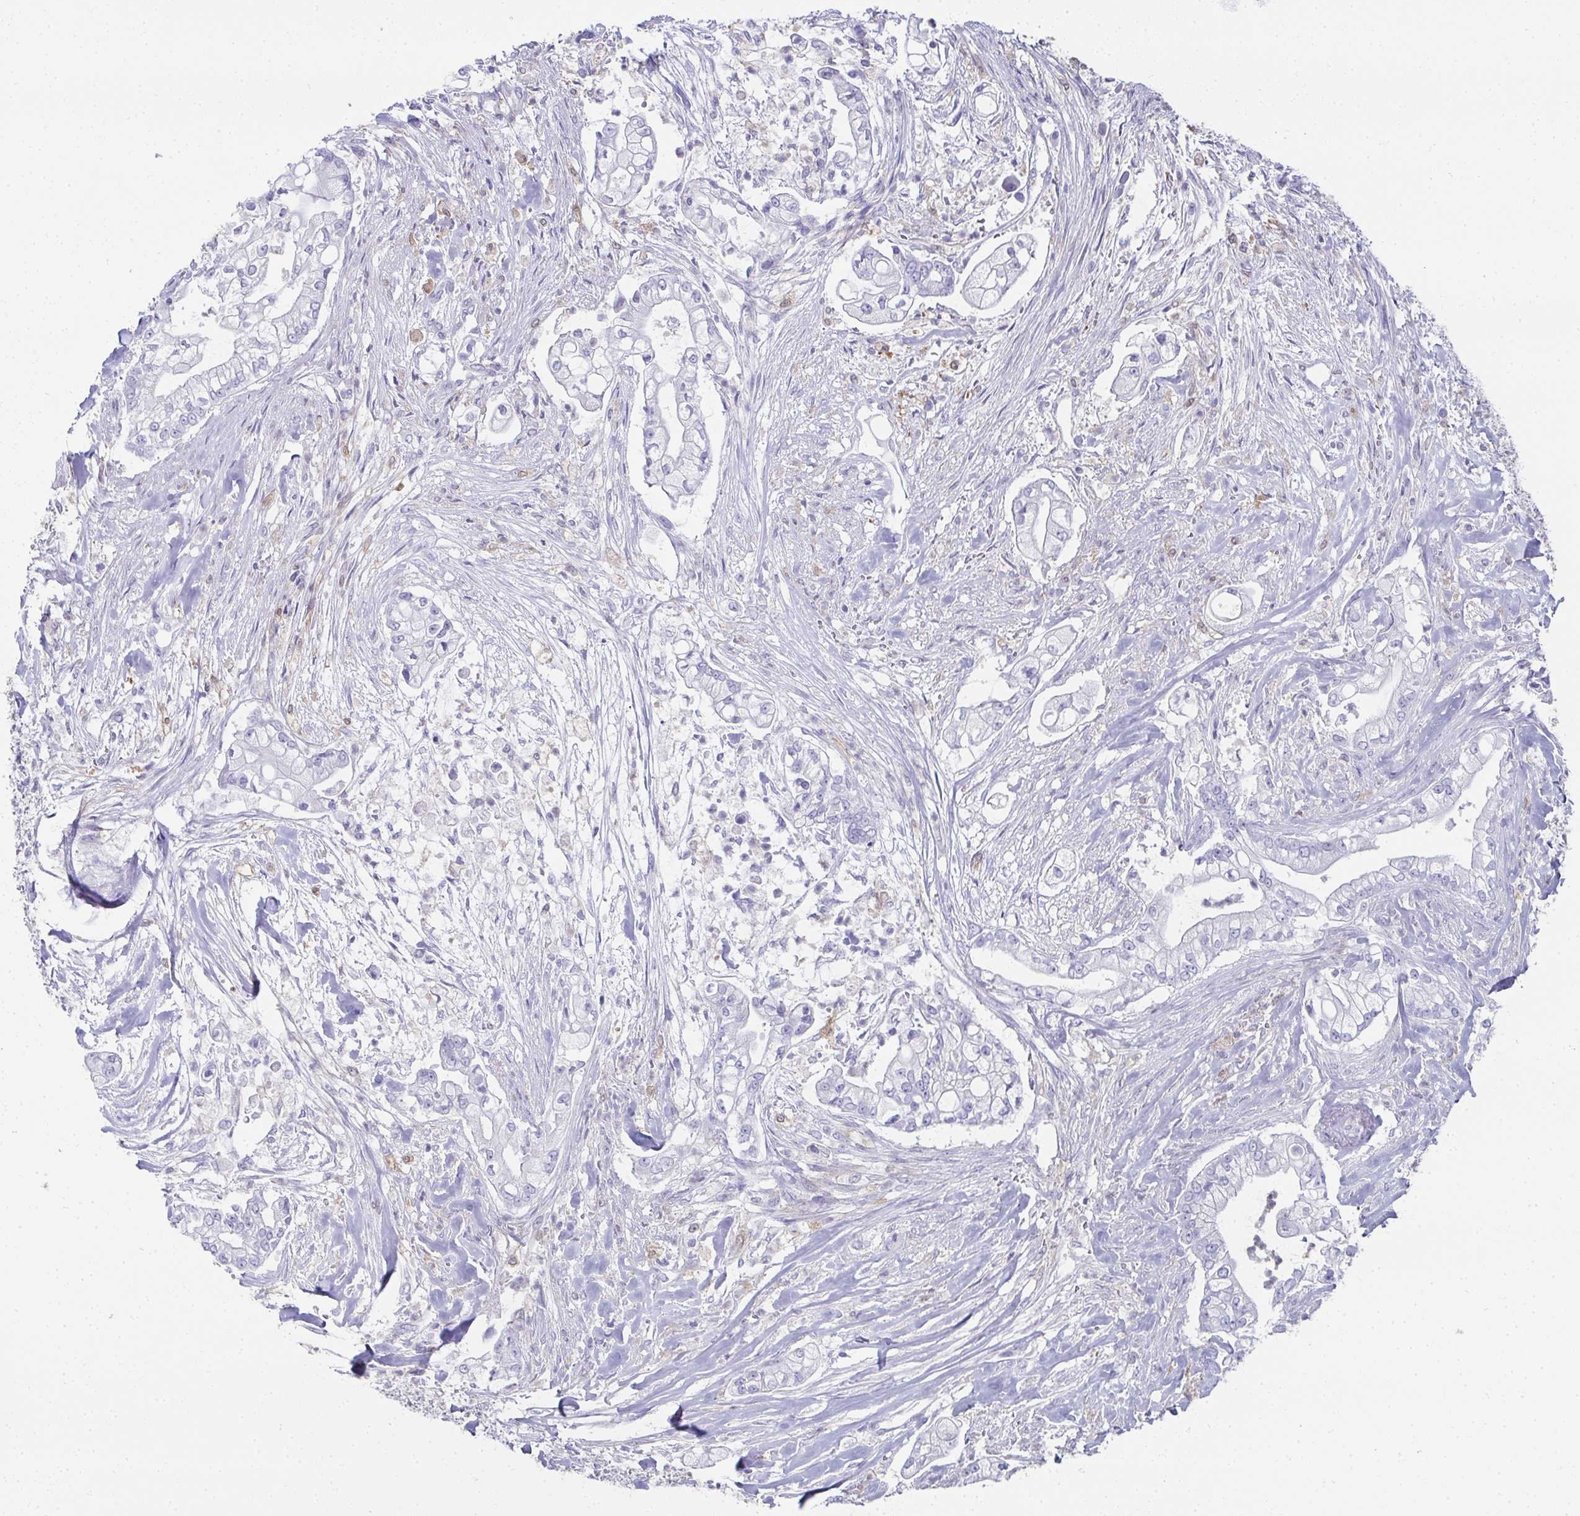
{"staining": {"intensity": "negative", "quantity": "none", "location": "none"}, "tissue": "pancreatic cancer", "cell_type": "Tumor cells", "image_type": "cancer", "snomed": [{"axis": "morphology", "description": "Adenocarcinoma, NOS"}, {"axis": "topography", "description": "Pancreas"}], "caption": "DAB (3,3'-diaminobenzidine) immunohistochemical staining of pancreatic adenocarcinoma reveals no significant positivity in tumor cells. (DAB (3,3'-diaminobenzidine) IHC, high magnification).", "gene": "RBP1", "patient": {"sex": "female", "age": 69}}